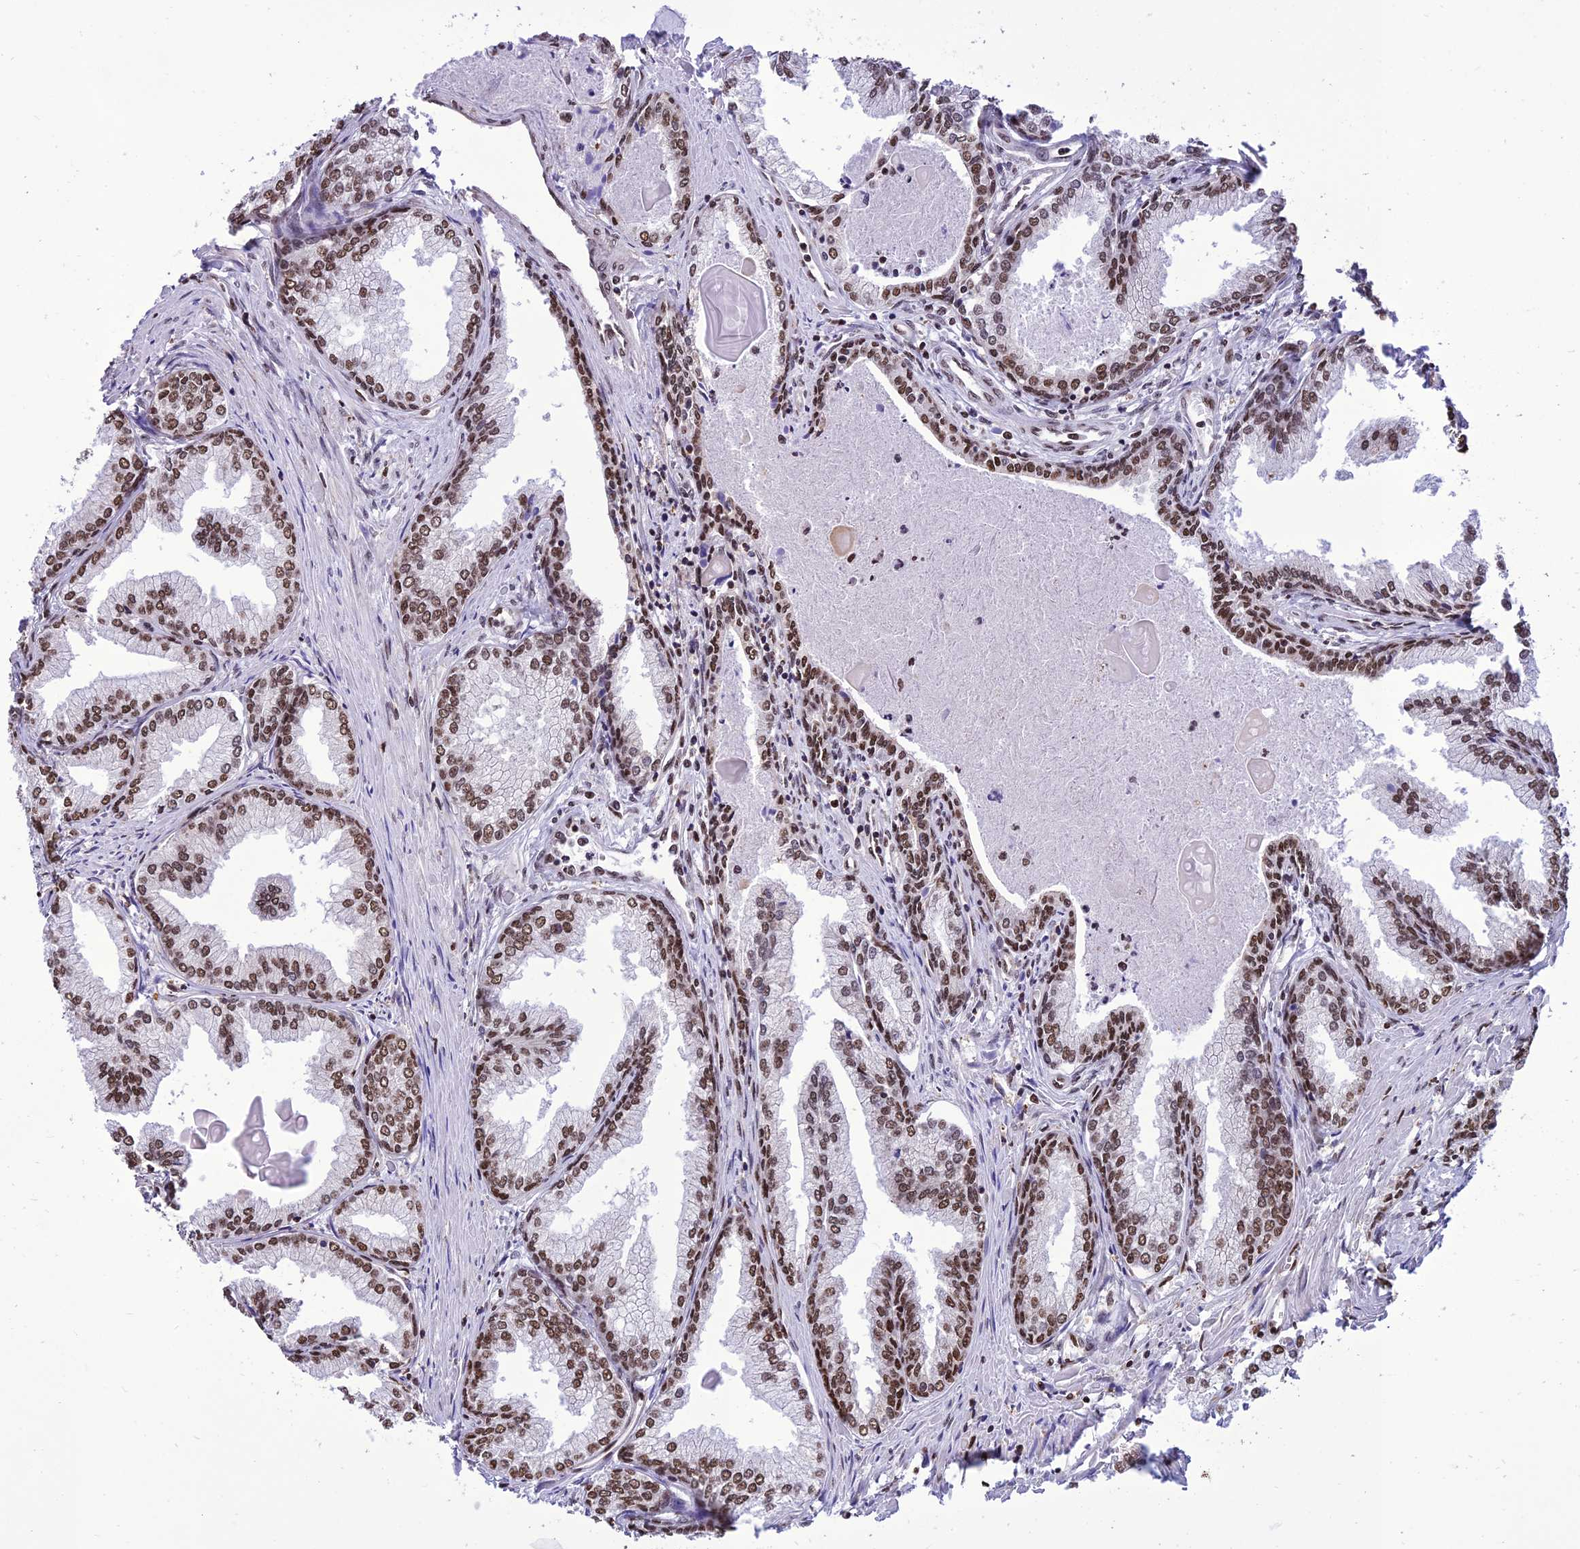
{"staining": {"intensity": "strong", "quantity": ">75%", "location": "nuclear"}, "tissue": "prostate cancer", "cell_type": "Tumor cells", "image_type": "cancer", "snomed": [{"axis": "morphology", "description": "Adenocarcinoma, High grade"}, {"axis": "topography", "description": "Prostate"}], "caption": "The image shows staining of prostate high-grade adenocarcinoma, revealing strong nuclear protein positivity (brown color) within tumor cells.", "gene": "INO80E", "patient": {"sex": "male", "age": 68}}